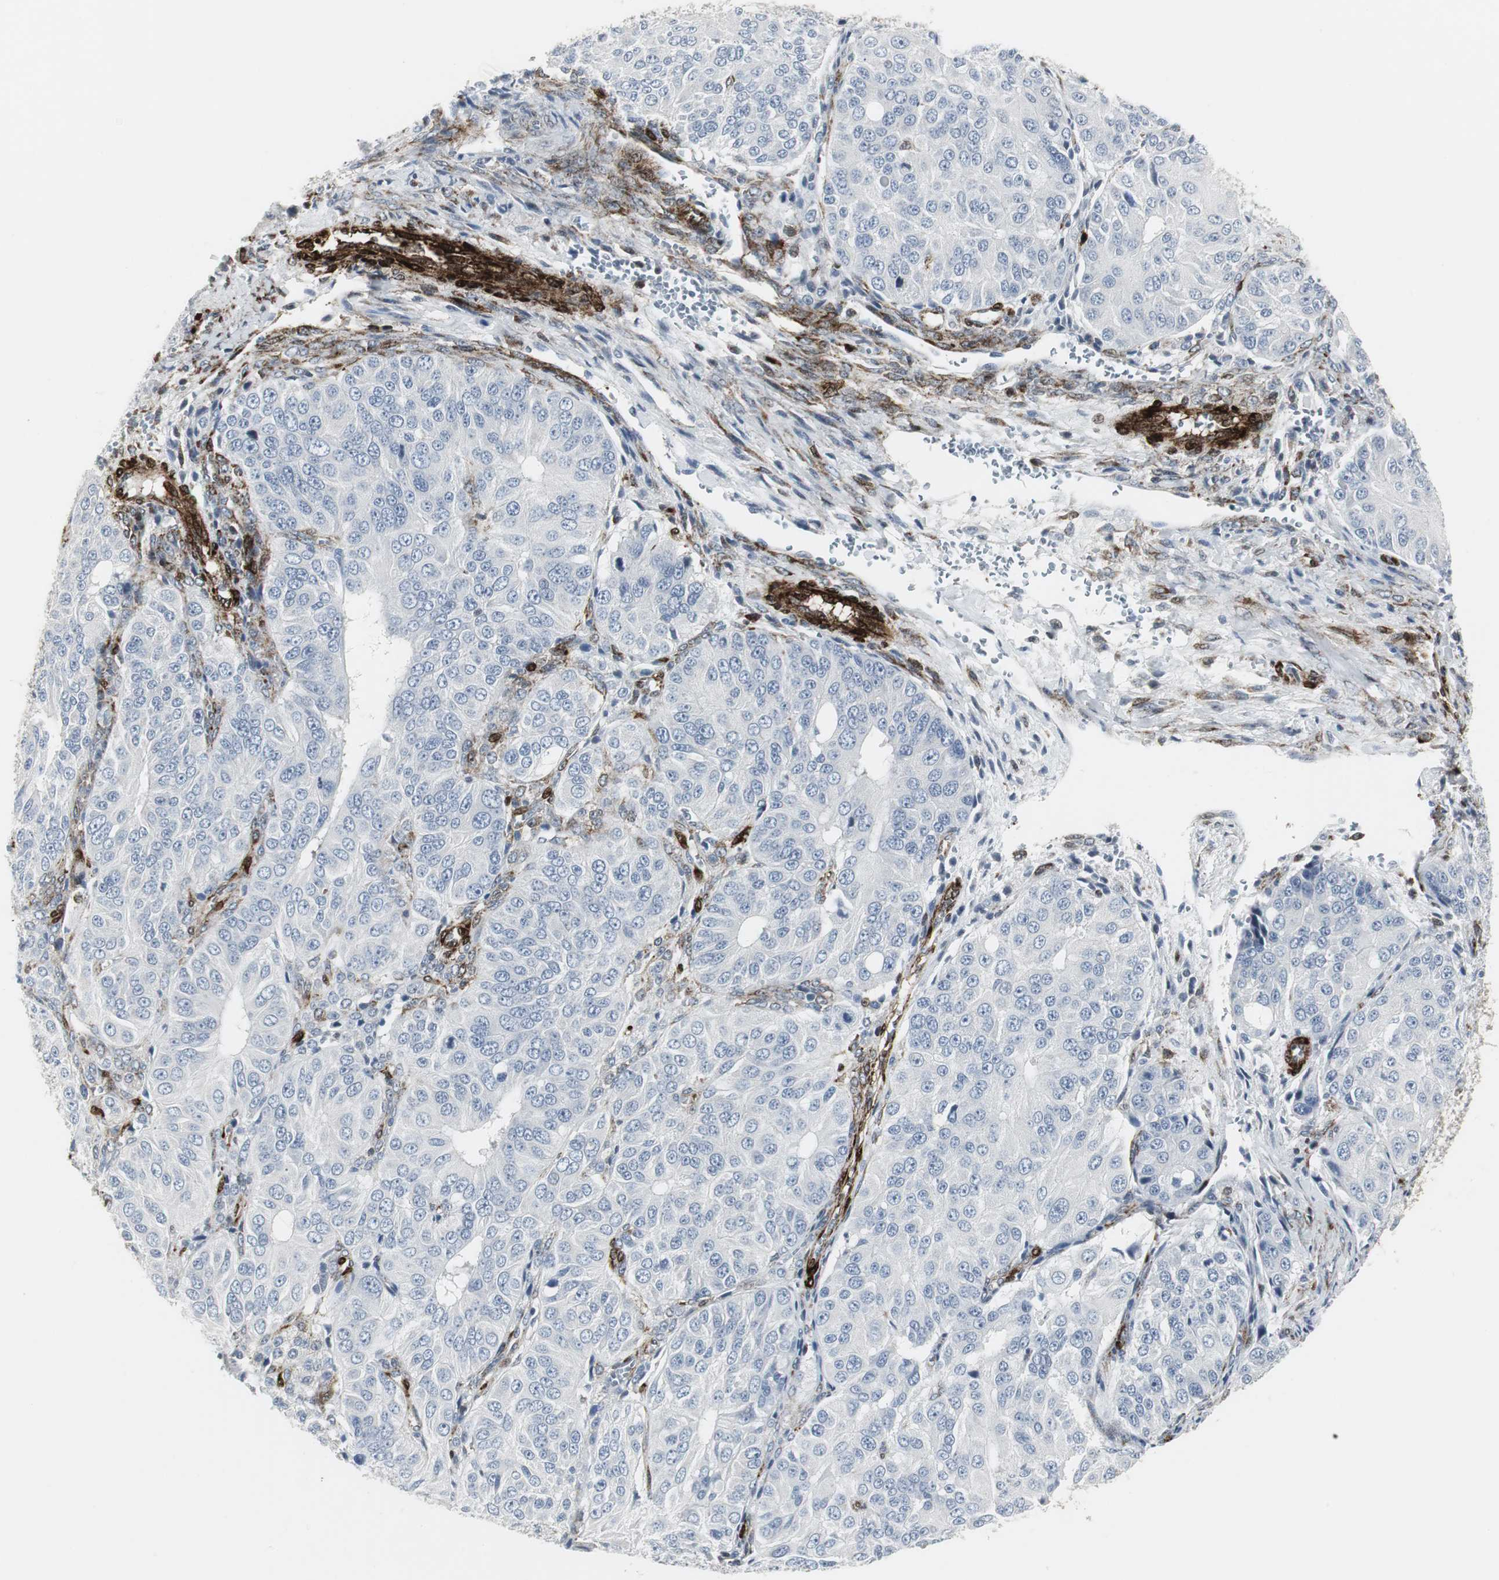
{"staining": {"intensity": "negative", "quantity": "none", "location": "none"}, "tissue": "ovarian cancer", "cell_type": "Tumor cells", "image_type": "cancer", "snomed": [{"axis": "morphology", "description": "Carcinoma, endometroid"}, {"axis": "topography", "description": "Ovary"}], "caption": "This is a image of immunohistochemistry (IHC) staining of ovarian cancer (endometroid carcinoma), which shows no expression in tumor cells. The staining was performed using DAB to visualize the protein expression in brown, while the nuclei were stained in blue with hematoxylin (Magnification: 20x).", "gene": "PPP1R14A", "patient": {"sex": "female", "age": 51}}